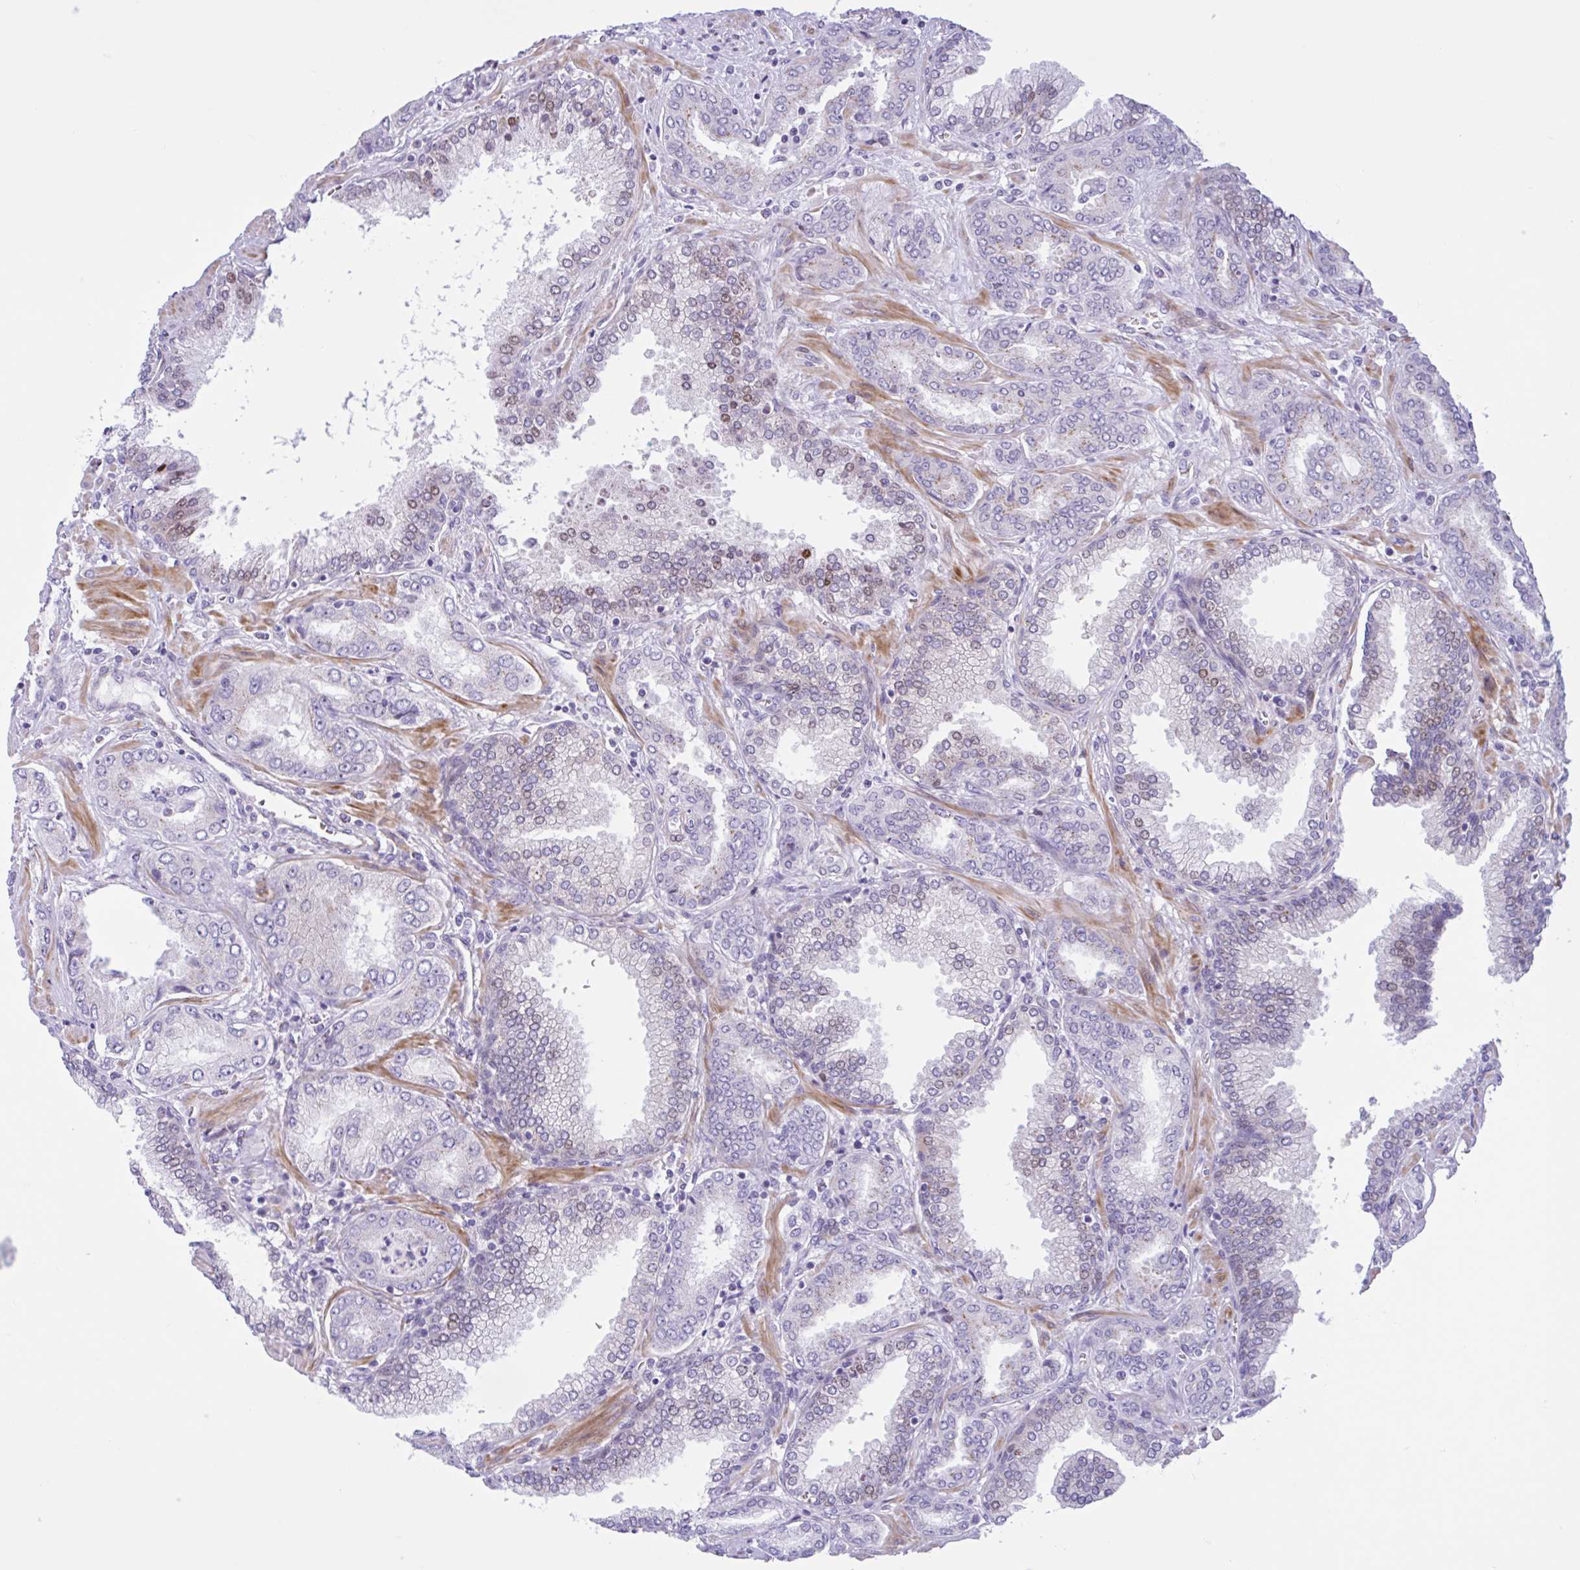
{"staining": {"intensity": "negative", "quantity": "none", "location": "none"}, "tissue": "prostate cancer", "cell_type": "Tumor cells", "image_type": "cancer", "snomed": [{"axis": "morphology", "description": "Adenocarcinoma, High grade"}, {"axis": "topography", "description": "Prostate"}], "caption": "IHC of prostate adenocarcinoma (high-grade) shows no staining in tumor cells.", "gene": "AHCYL2", "patient": {"sex": "male", "age": 72}}